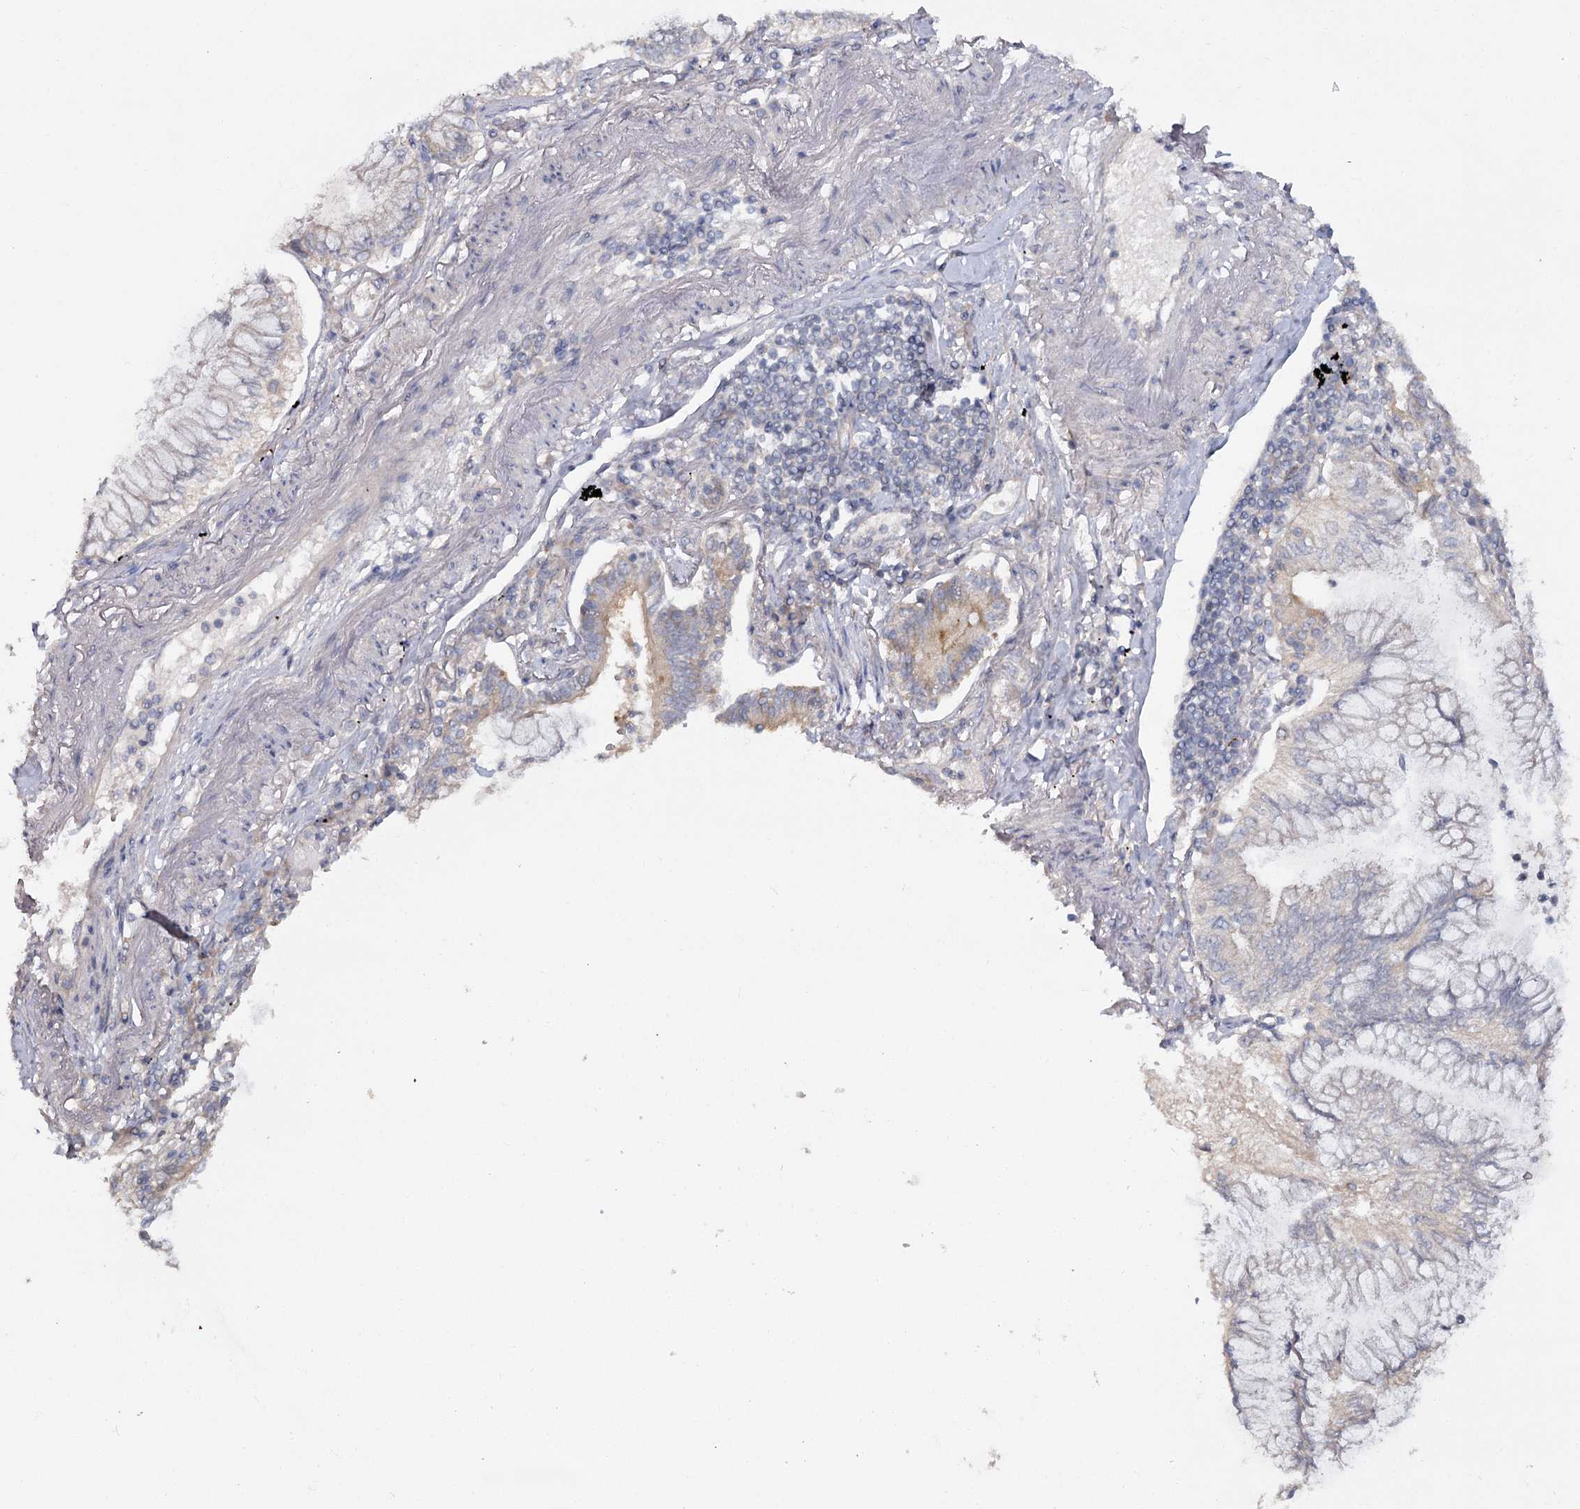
{"staining": {"intensity": "negative", "quantity": "none", "location": "none"}, "tissue": "lung cancer", "cell_type": "Tumor cells", "image_type": "cancer", "snomed": [{"axis": "morphology", "description": "Adenocarcinoma, NOS"}, {"axis": "topography", "description": "Lung"}], "caption": "Lung cancer stained for a protein using immunohistochemistry reveals no positivity tumor cells.", "gene": "ANGPTL5", "patient": {"sex": "female", "age": 70}}